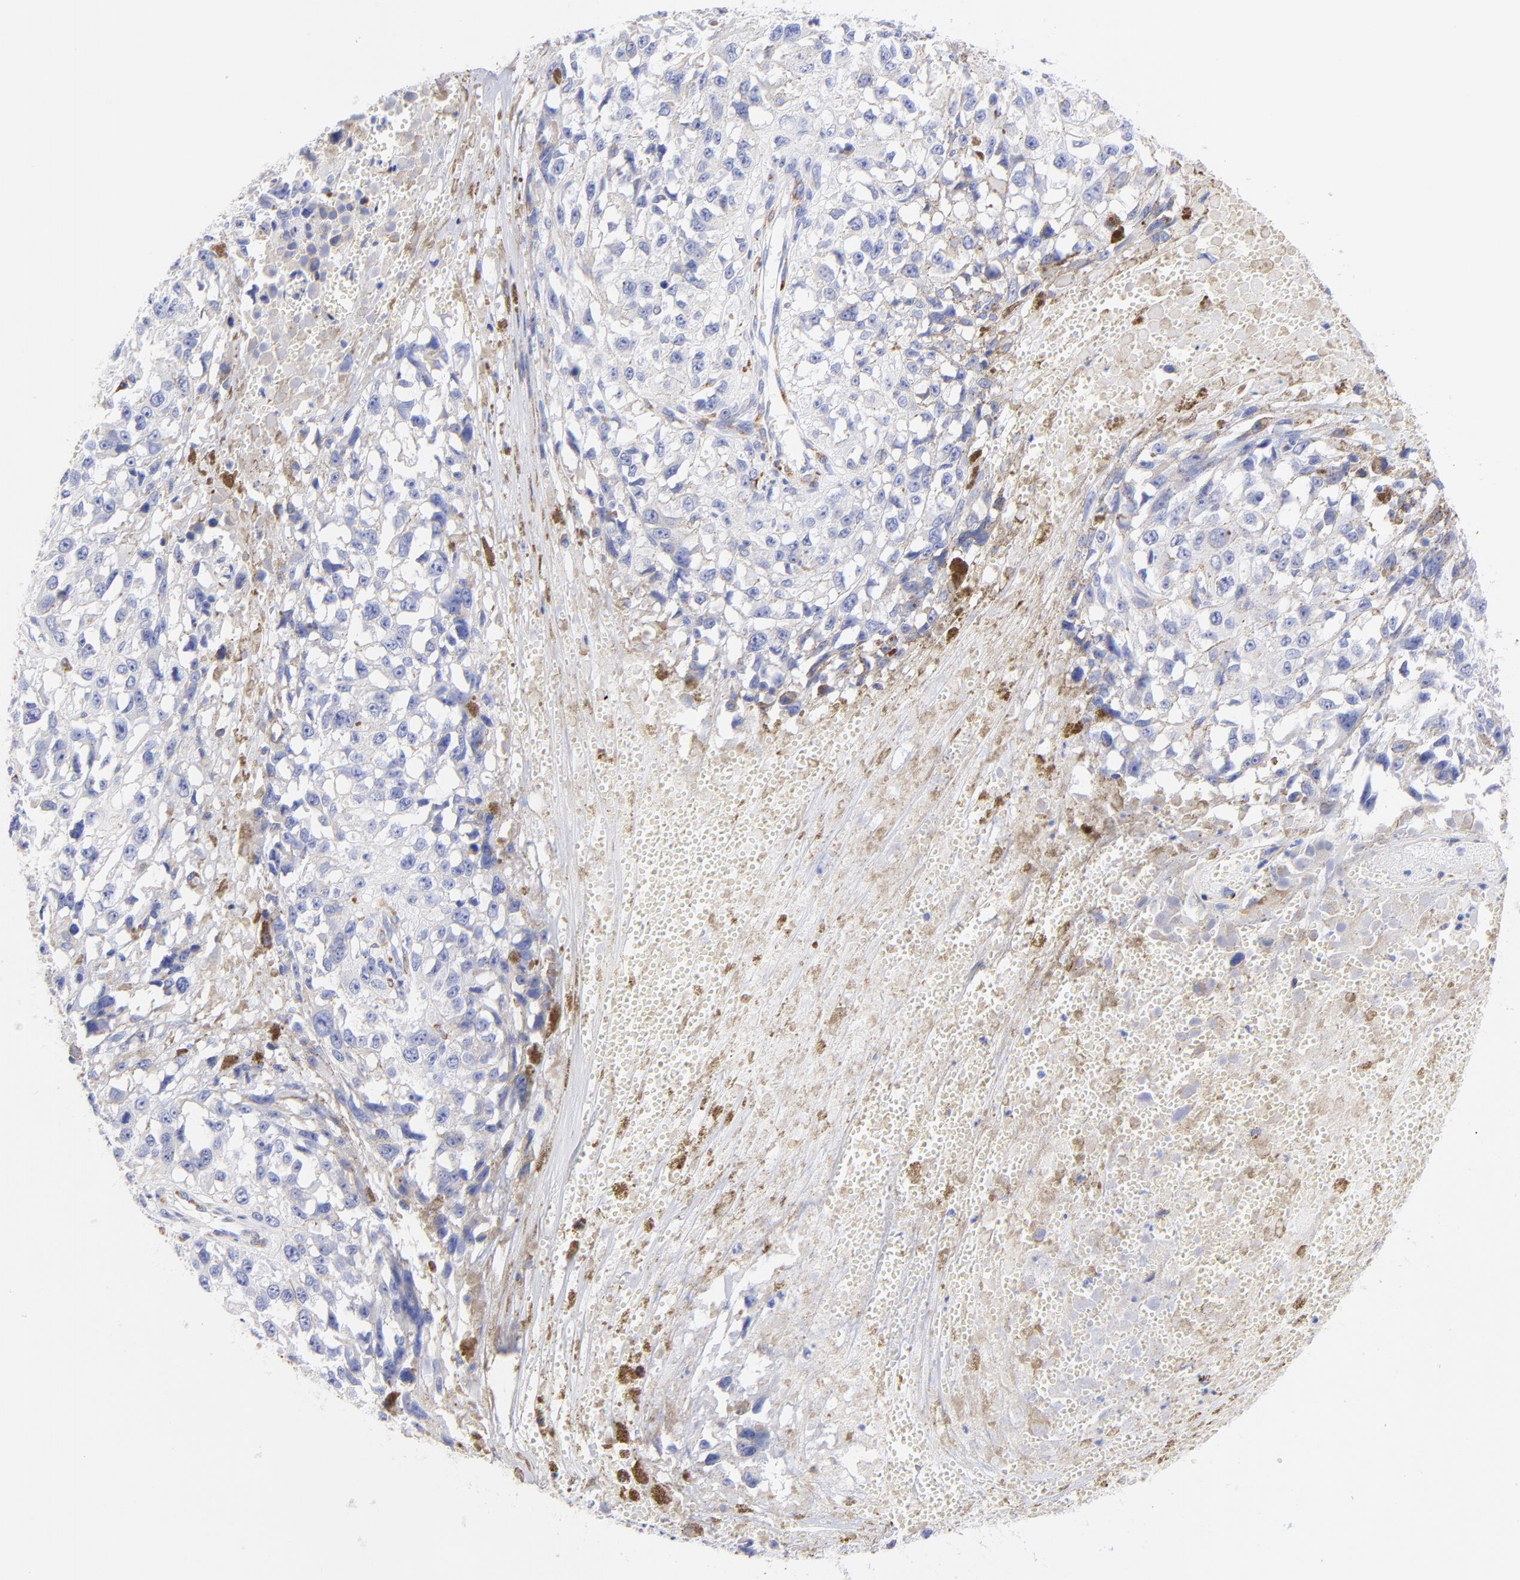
{"staining": {"intensity": "negative", "quantity": "none", "location": "none"}, "tissue": "melanoma", "cell_type": "Tumor cells", "image_type": "cancer", "snomed": [{"axis": "morphology", "description": "Malignant melanoma, Metastatic site"}, {"axis": "topography", "description": "Lymph node"}], "caption": "Immunohistochemical staining of melanoma demonstrates no significant expression in tumor cells.", "gene": "C1QTNF6", "patient": {"sex": "male", "age": 59}}